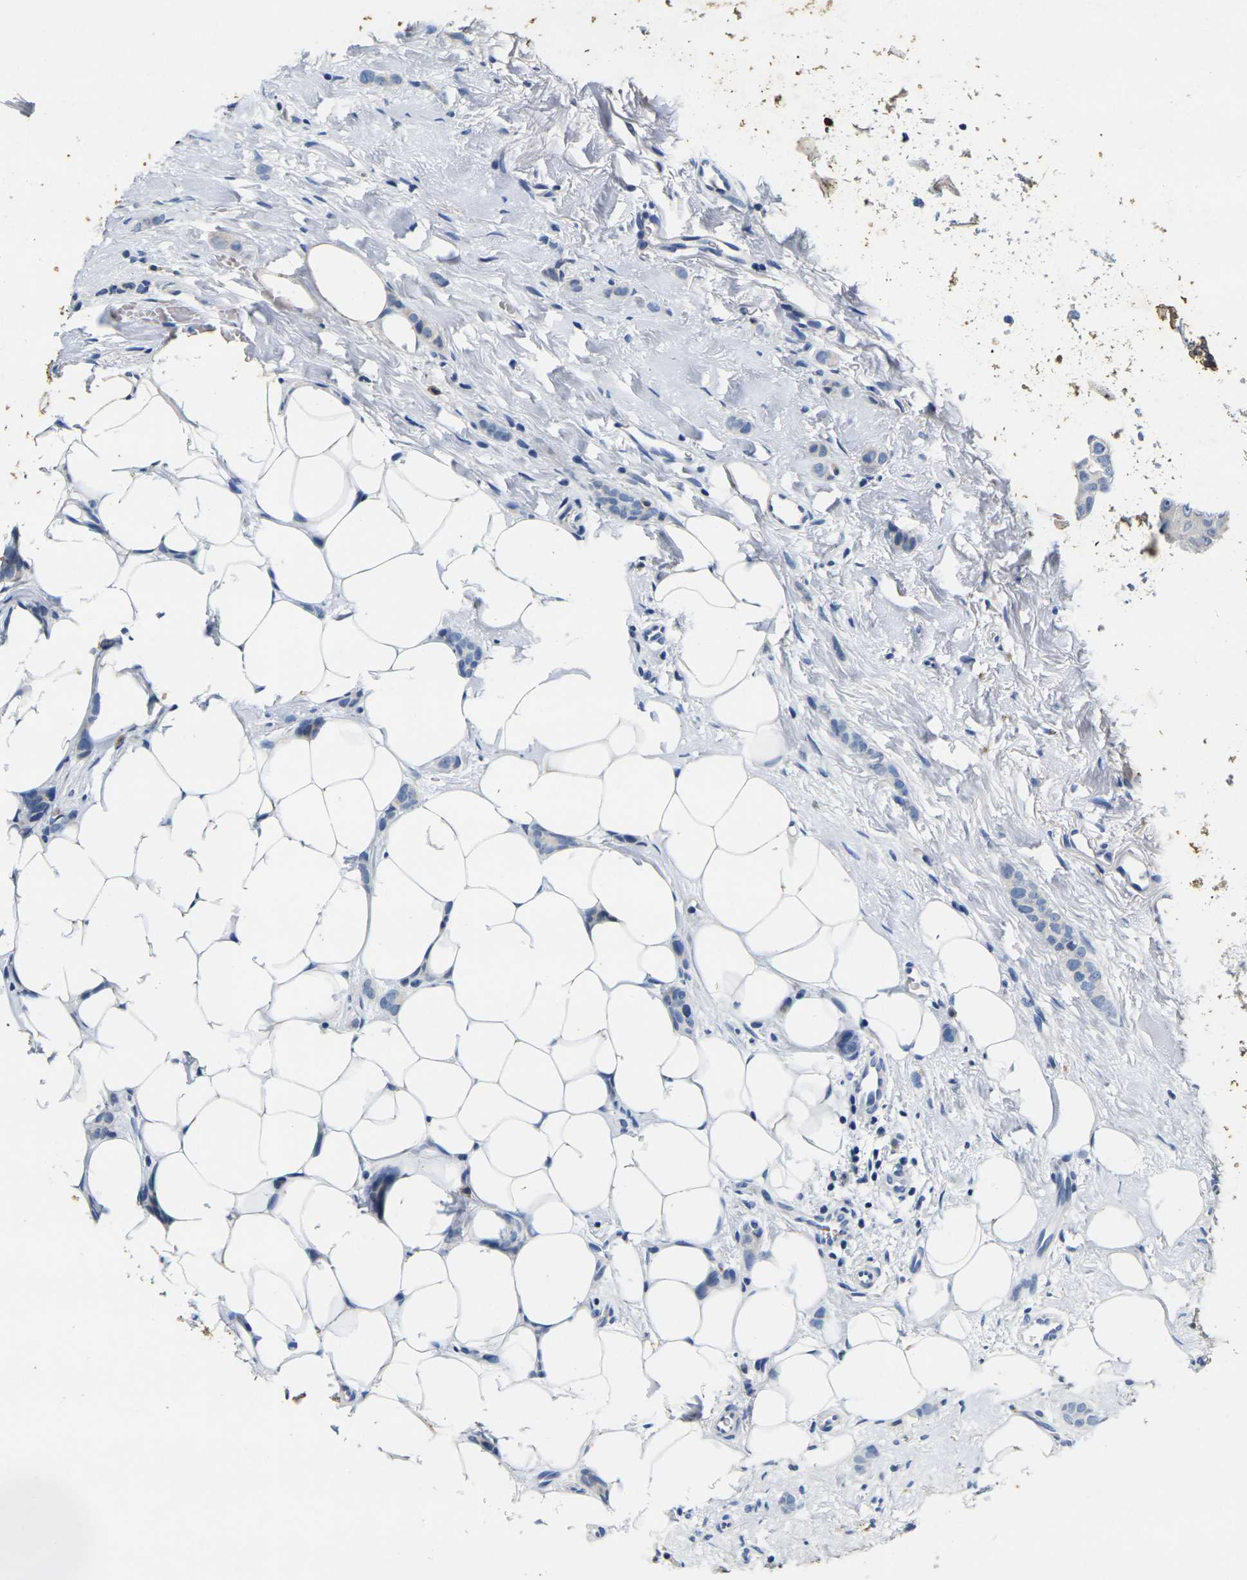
{"staining": {"intensity": "negative", "quantity": "none", "location": "none"}, "tissue": "breast cancer", "cell_type": "Tumor cells", "image_type": "cancer", "snomed": [{"axis": "morphology", "description": "Lobular carcinoma"}, {"axis": "topography", "description": "Skin"}, {"axis": "topography", "description": "Breast"}], "caption": "This is a image of immunohistochemistry (IHC) staining of breast cancer, which shows no expression in tumor cells.", "gene": "NOCT", "patient": {"sex": "female", "age": 46}}